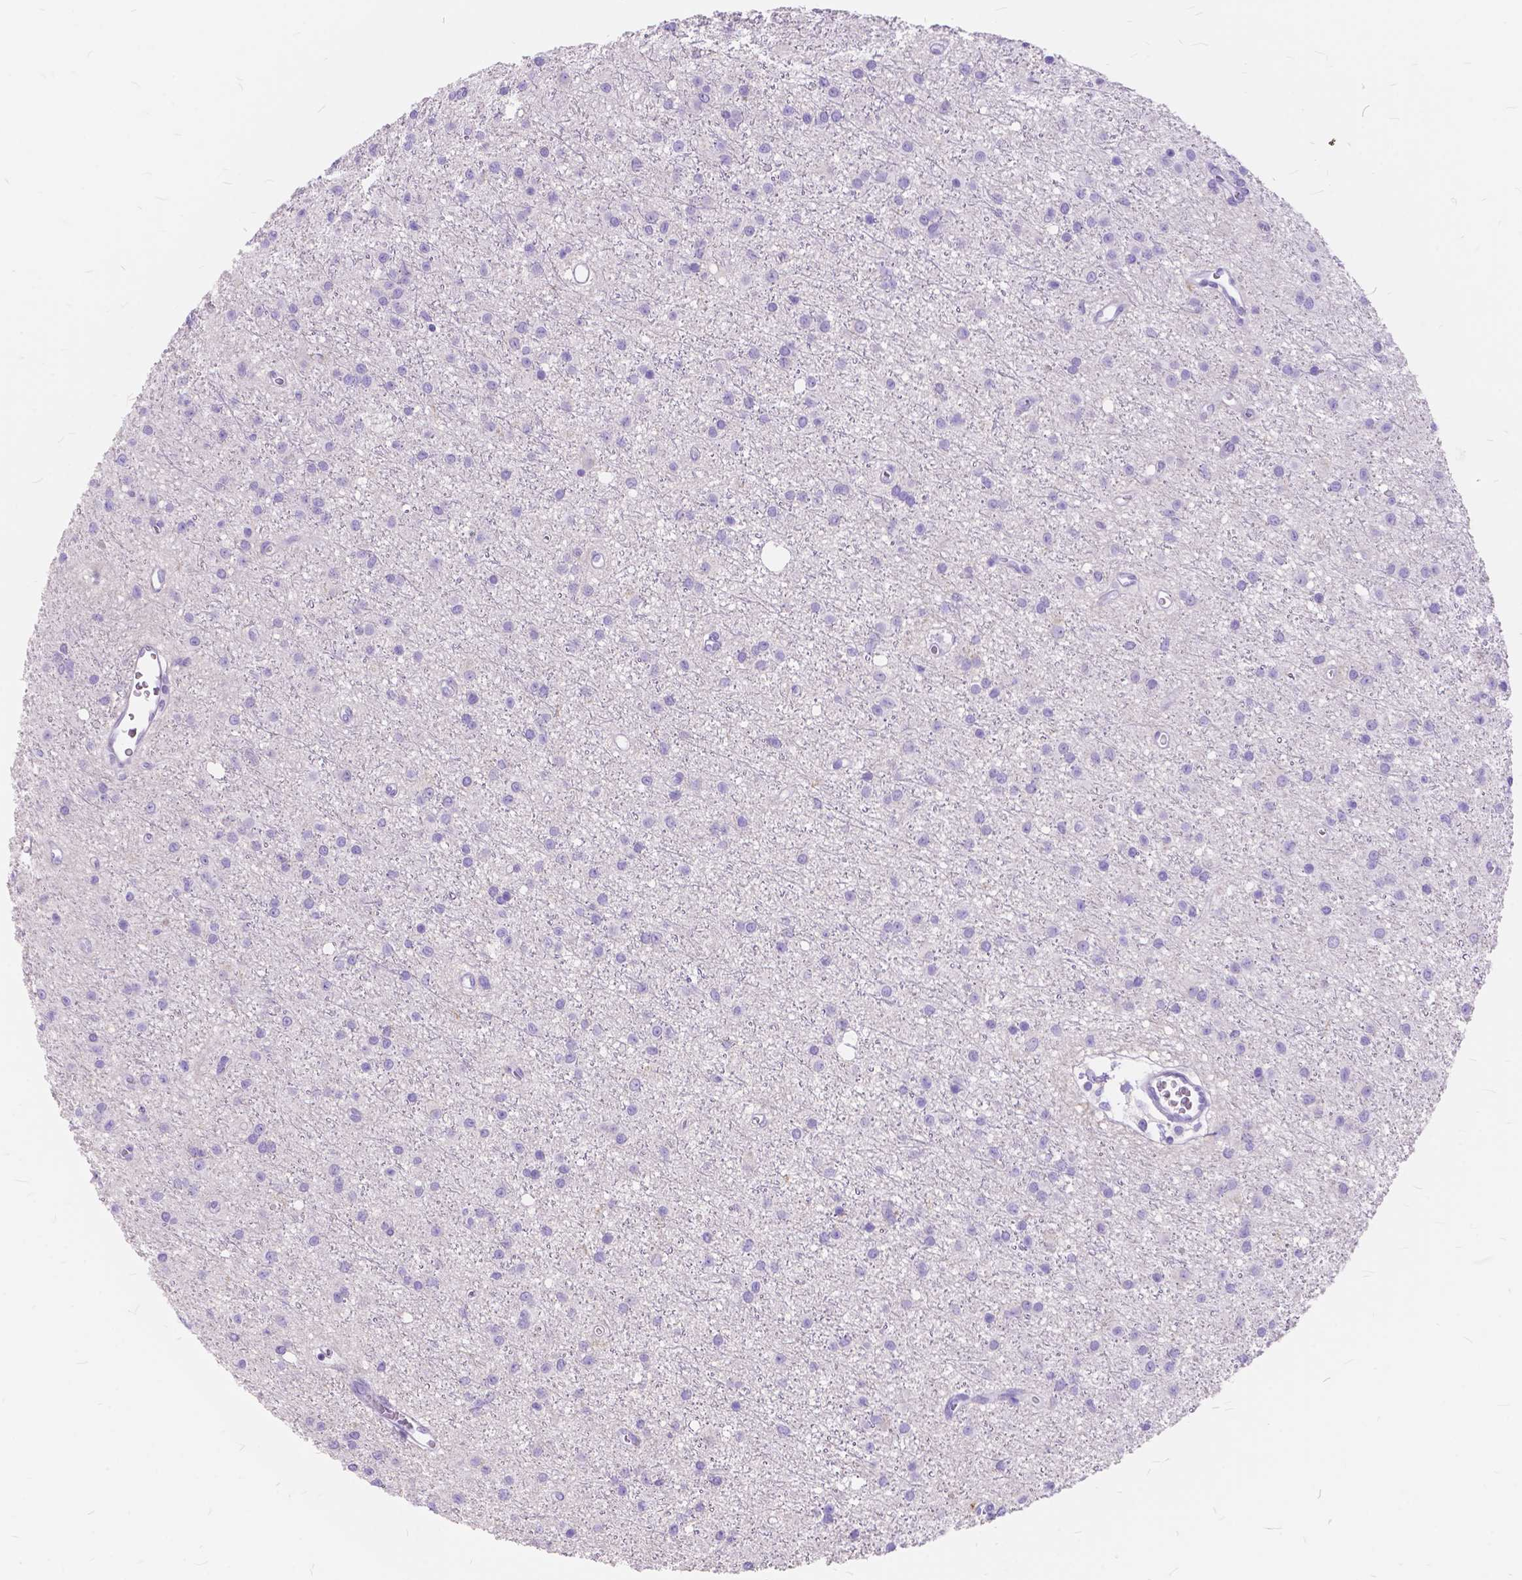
{"staining": {"intensity": "negative", "quantity": "none", "location": "none"}, "tissue": "glioma", "cell_type": "Tumor cells", "image_type": "cancer", "snomed": [{"axis": "morphology", "description": "Glioma, malignant, Low grade"}, {"axis": "topography", "description": "Brain"}], "caption": "Immunohistochemistry (IHC) of malignant glioma (low-grade) displays no expression in tumor cells. (Brightfield microscopy of DAB IHC at high magnification).", "gene": "FOXL2", "patient": {"sex": "male", "age": 27}}